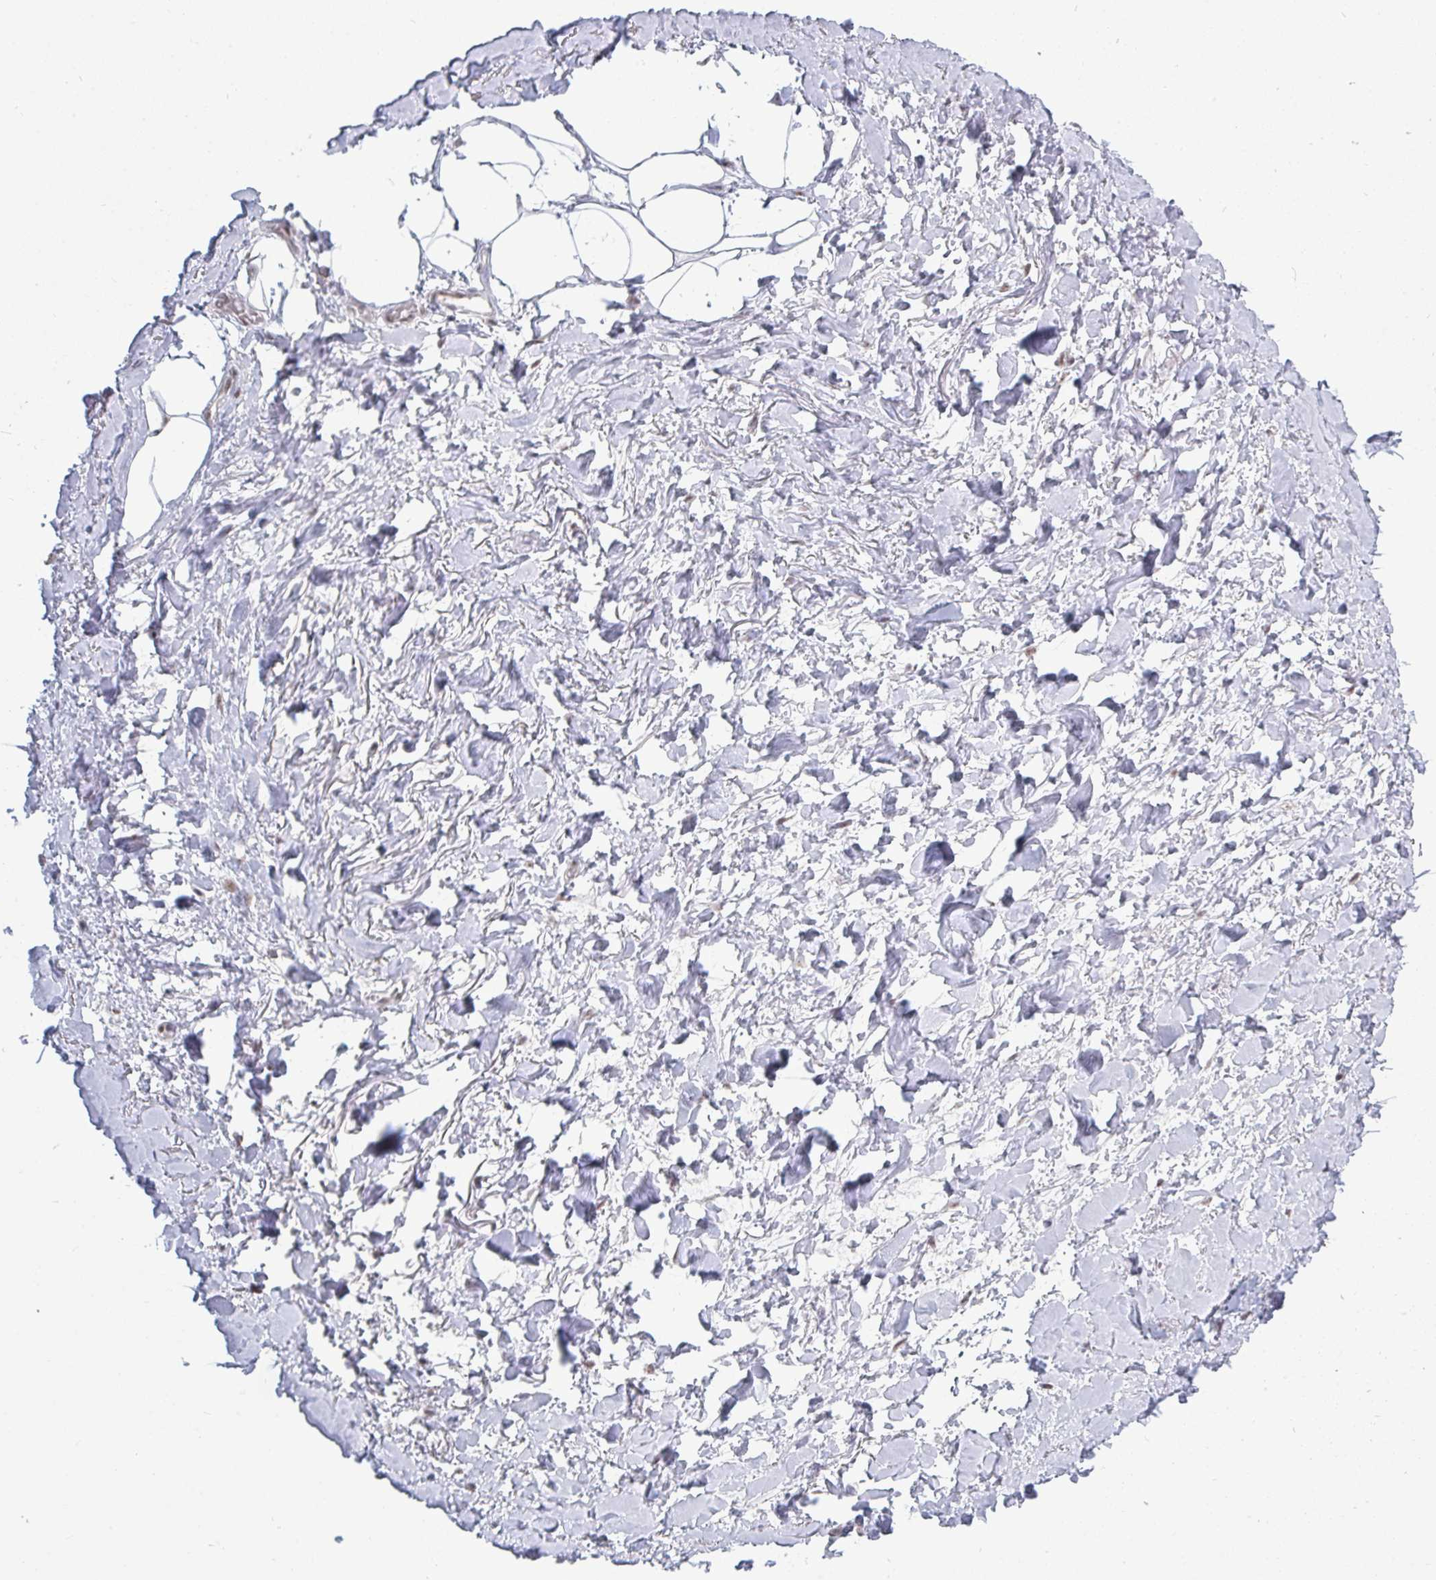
{"staining": {"intensity": "negative", "quantity": "none", "location": "none"}, "tissue": "adipose tissue", "cell_type": "Adipocytes", "image_type": "normal", "snomed": [{"axis": "morphology", "description": "Normal tissue, NOS"}, {"axis": "topography", "description": "Vagina"}, {"axis": "topography", "description": "Peripheral nerve tissue"}], "caption": "IHC of benign adipose tissue displays no staining in adipocytes.", "gene": "TRIP12", "patient": {"sex": "female", "age": 71}}